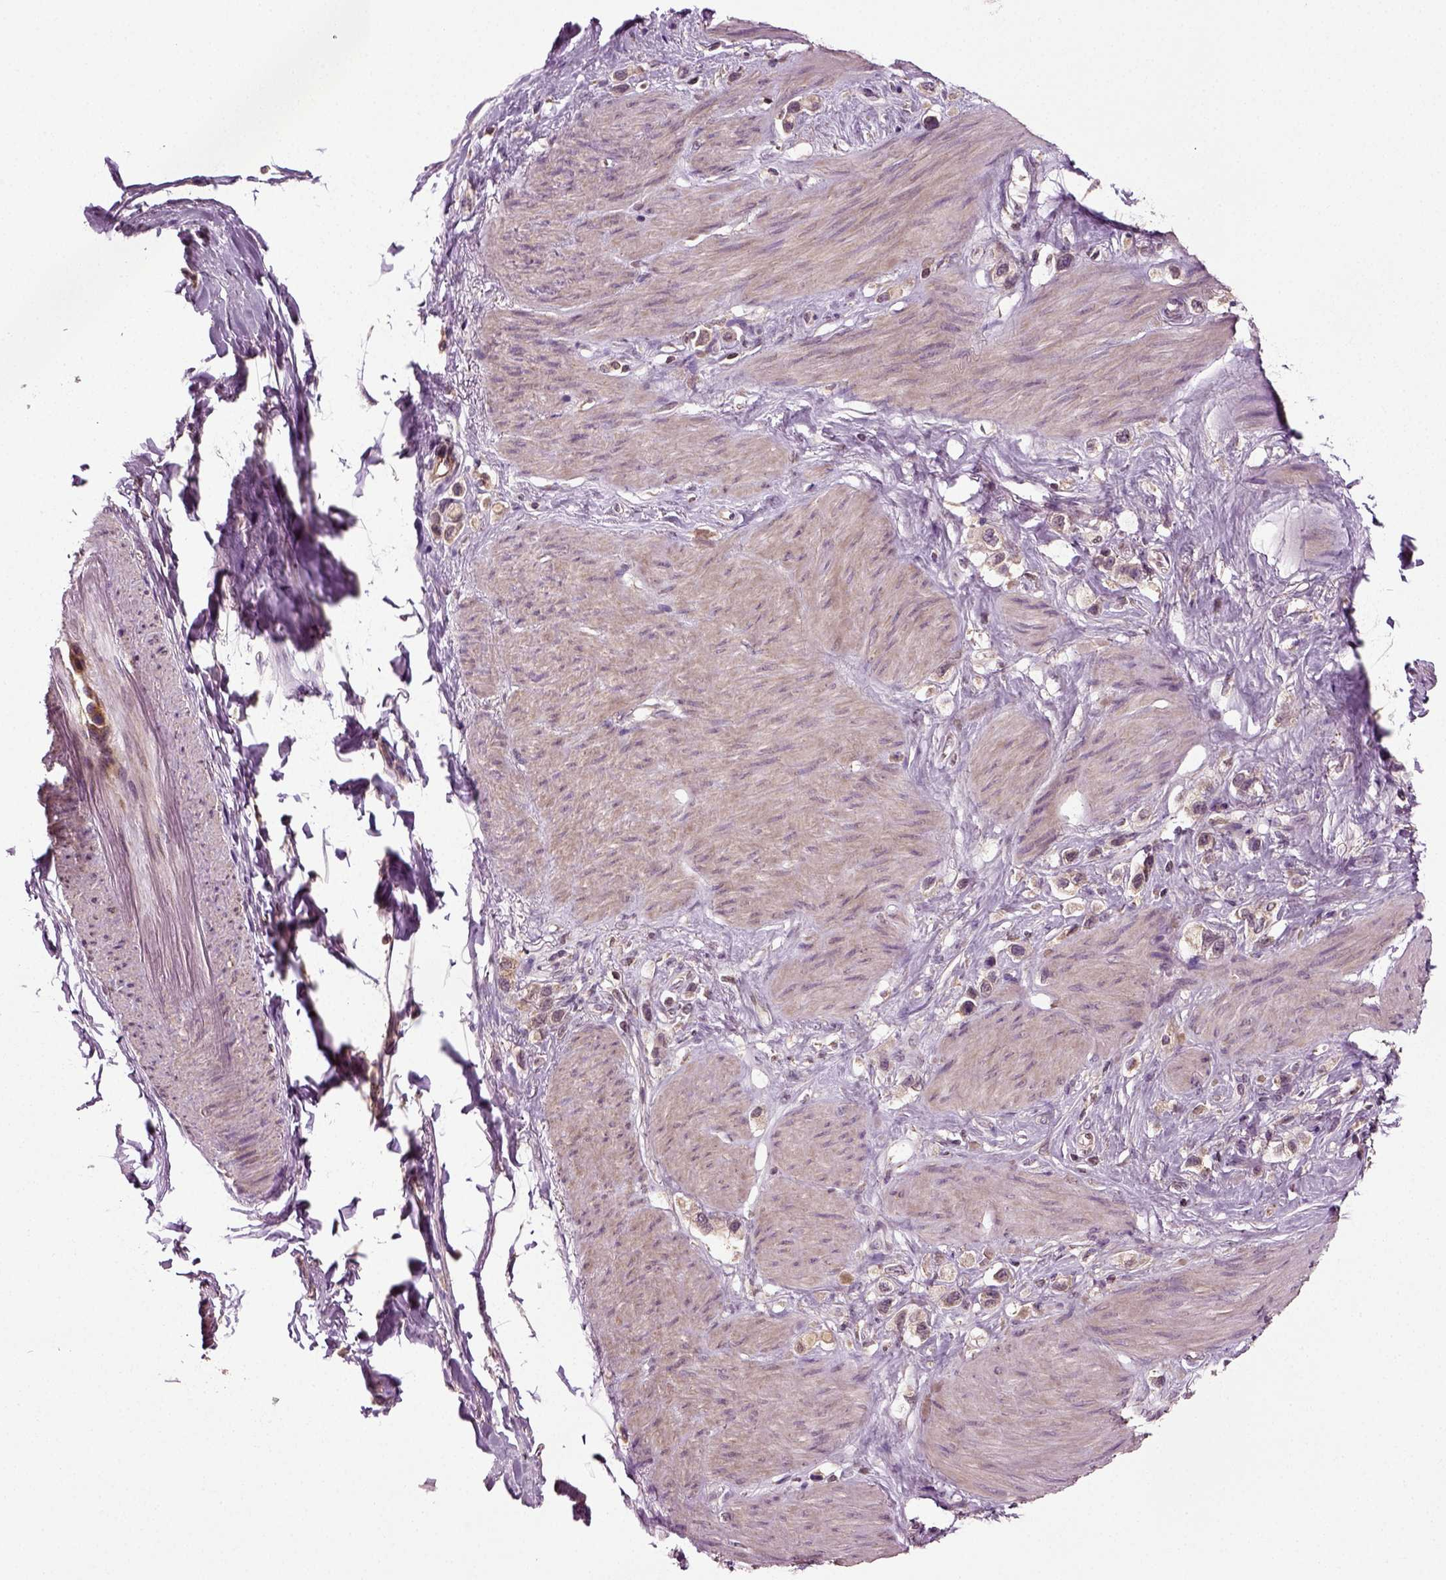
{"staining": {"intensity": "weak", "quantity": ">75%", "location": "cytoplasmic/membranous"}, "tissue": "stomach cancer", "cell_type": "Tumor cells", "image_type": "cancer", "snomed": [{"axis": "morphology", "description": "Normal tissue, NOS"}, {"axis": "morphology", "description": "Adenocarcinoma, NOS"}, {"axis": "morphology", "description": "Adenocarcinoma, High grade"}, {"axis": "topography", "description": "Stomach, upper"}, {"axis": "topography", "description": "Stomach"}], "caption": "A high-resolution photomicrograph shows immunohistochemistry staining of adenocarcinoma (stomach), which displays weak cytoplasmic/membranous staining in approximately >75% of tumor cells.", "gene": "ERV3-1", "patient": {"sex": "female", "age": 65}}